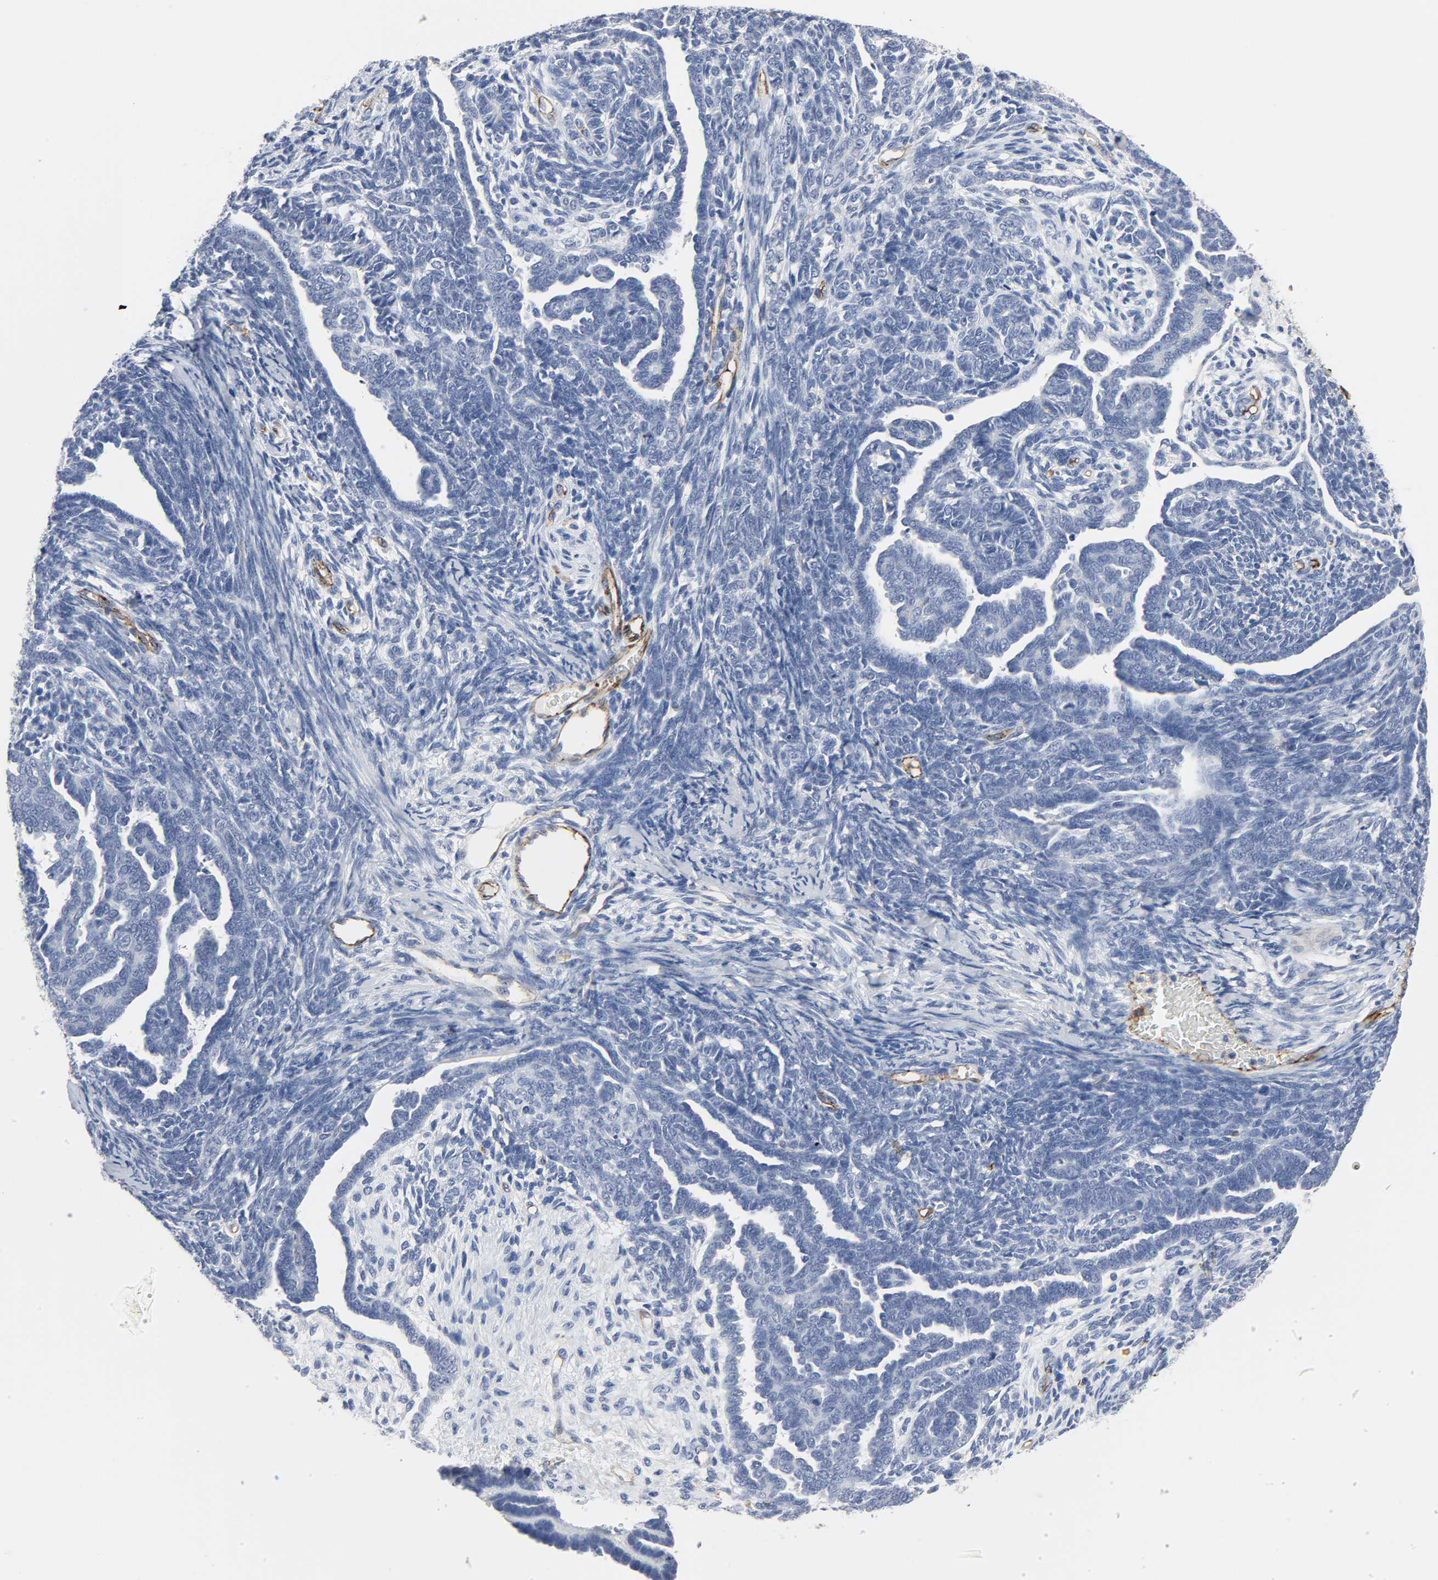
{"staining": {"intensity": "negative", "quantity": "none", "location": "none"}, "tissue": "endometrial cancer", "cell_type": "Tumor cells", "image_type": "cancer", "snomed": [{"axis": "morphology", "description": "Neoplasm, malignant, NOS"}, {"axis": "topography", "description": "Endometrium"}], "caption": "The image exhibits no significant positivity in tumor cells of neoplasm (malignant) (endometrial).", "gene": "PECAM1", "patient": {"sex": "female", "age": 74}}